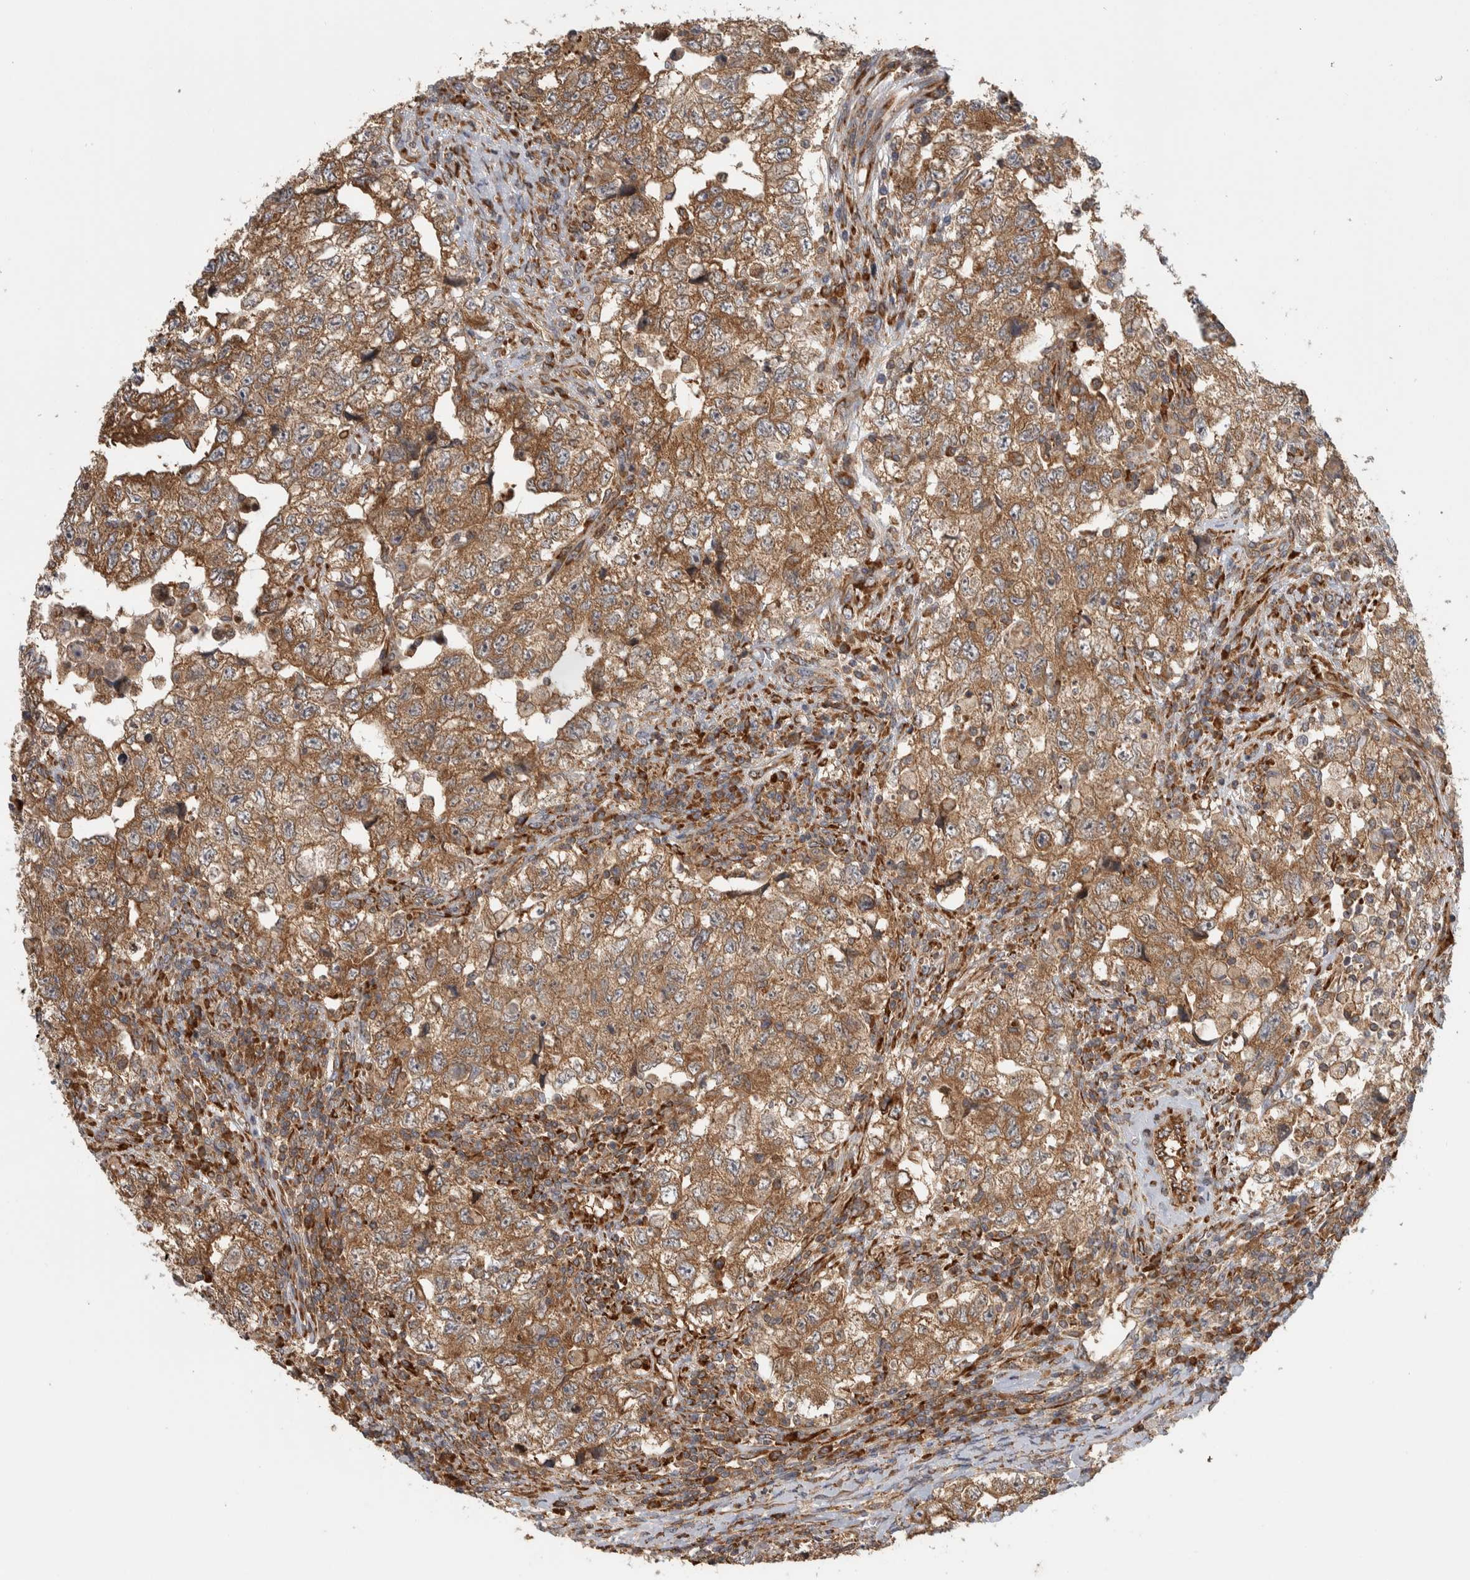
{"staining": {"intensity": "moderate", "quantity": ">75%", "location": "cytoplasmic/membranous"}, "tissue": "testis cancer", "cell_type": "Tumor cells", "image_type": "cancer", "snomed": [{"axis": "morphology", "description": "Carcinoma, Embryonal, NOS"}, {"axis": "topography", "description": "Testis"}], "caption": "Immunohistochemistry (DAB (3,3'-diaminobenzidine)) staining of human testis cancer shows moderate cytoplasmic/membranous protein positivity in approximately >75% of tumor cells.", "gene": "EIF3H", "patient": {"sex": "male", "age": 36}}